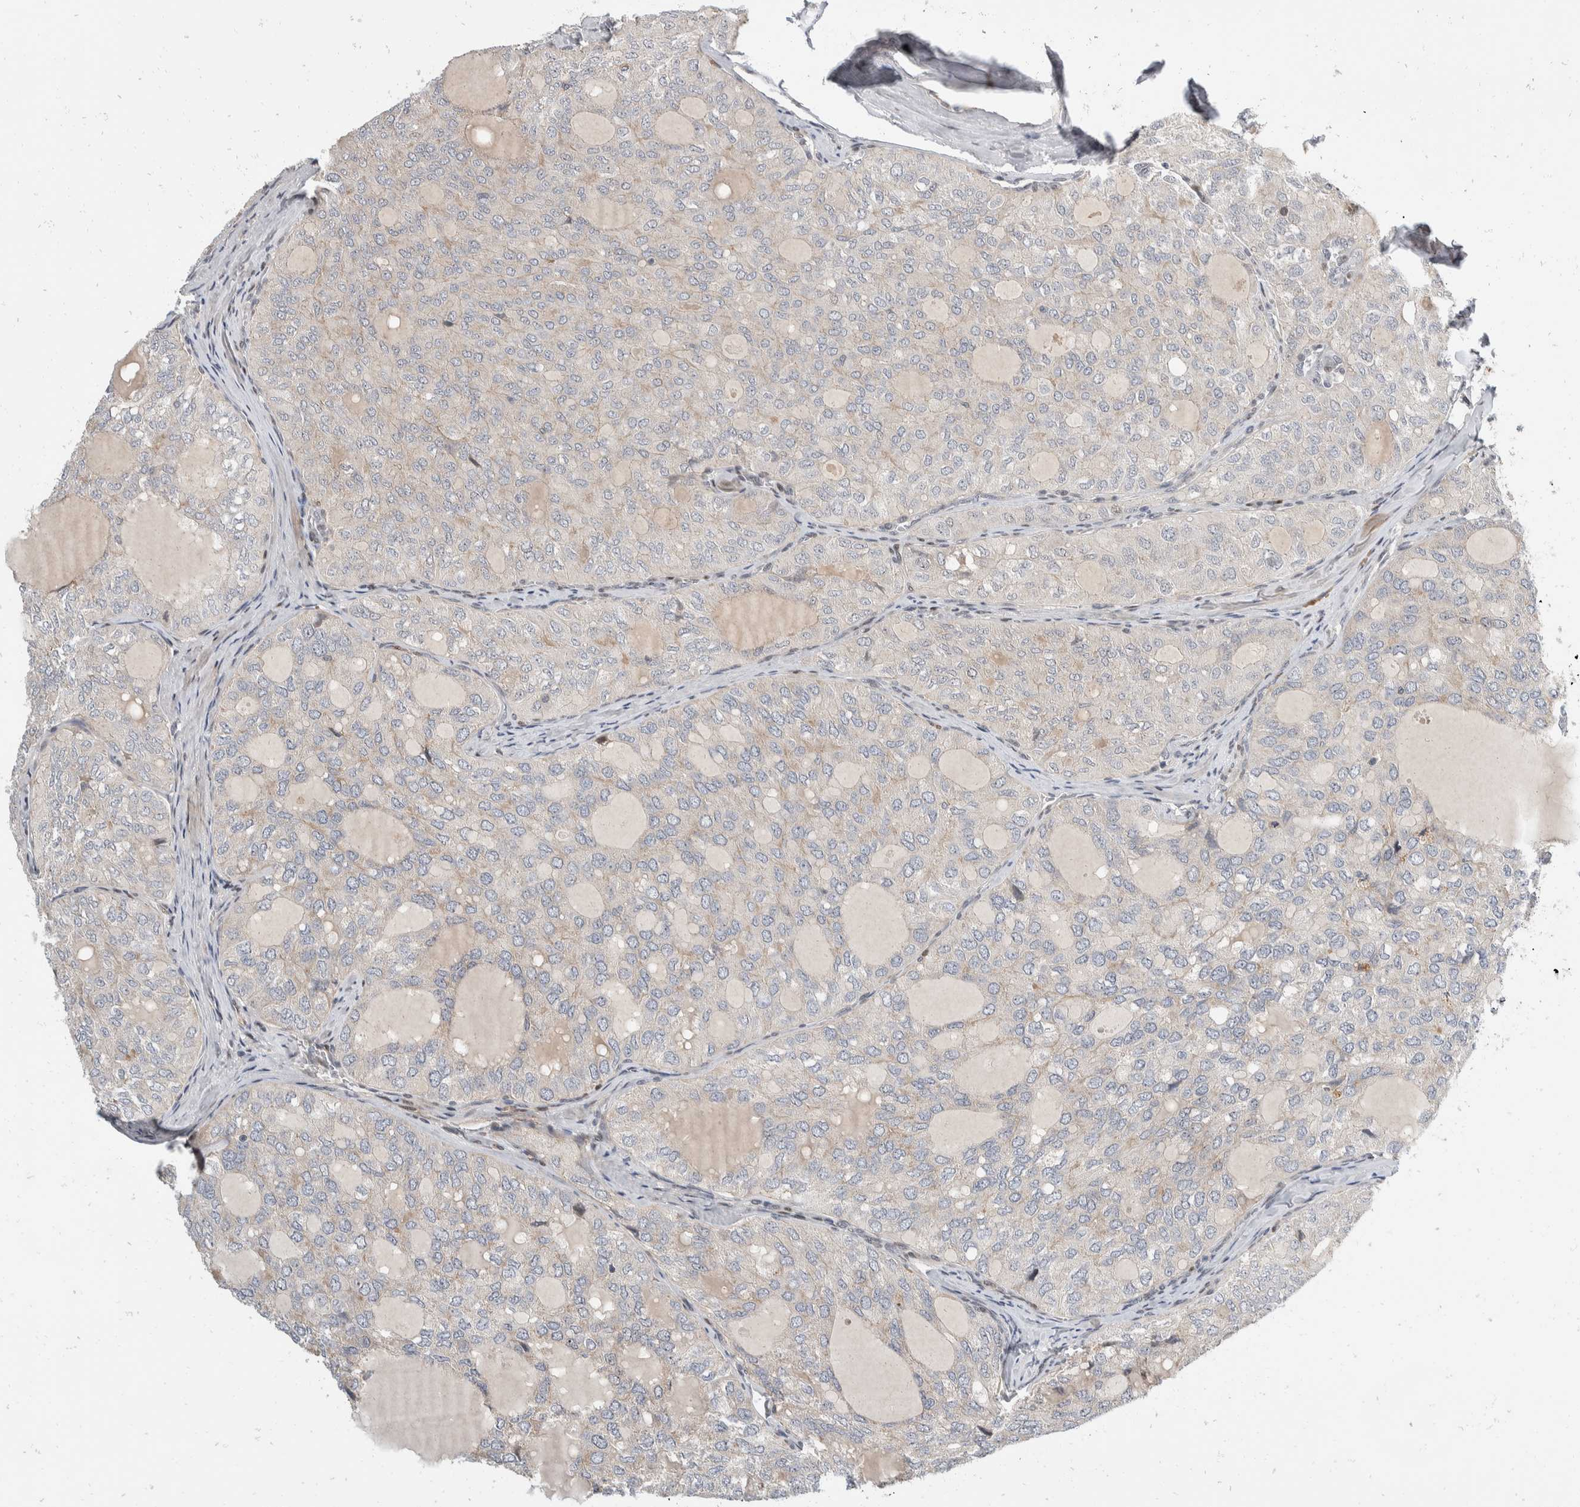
{"staining": {"intensity": "weak", "quantity": "<25%", "location": "cytoplasmic/membranous"}, "tissue": "thyroid cancer", "cell_type": "Tumor cells", "image_type": "cancer", "snomed": [{"axis": "morphology", "description": "Follicular adenoma carcinoma, NOS"}, {"axis": "topography", "description": "Thyroid gland"}], "caption": "Immunohistochemical staining of human thyroid follicular adenoma carcinoma shows no significant staining in tumor cells.", "gene": "ZNF703", "patient": {"sex": "male", "age": 75}}